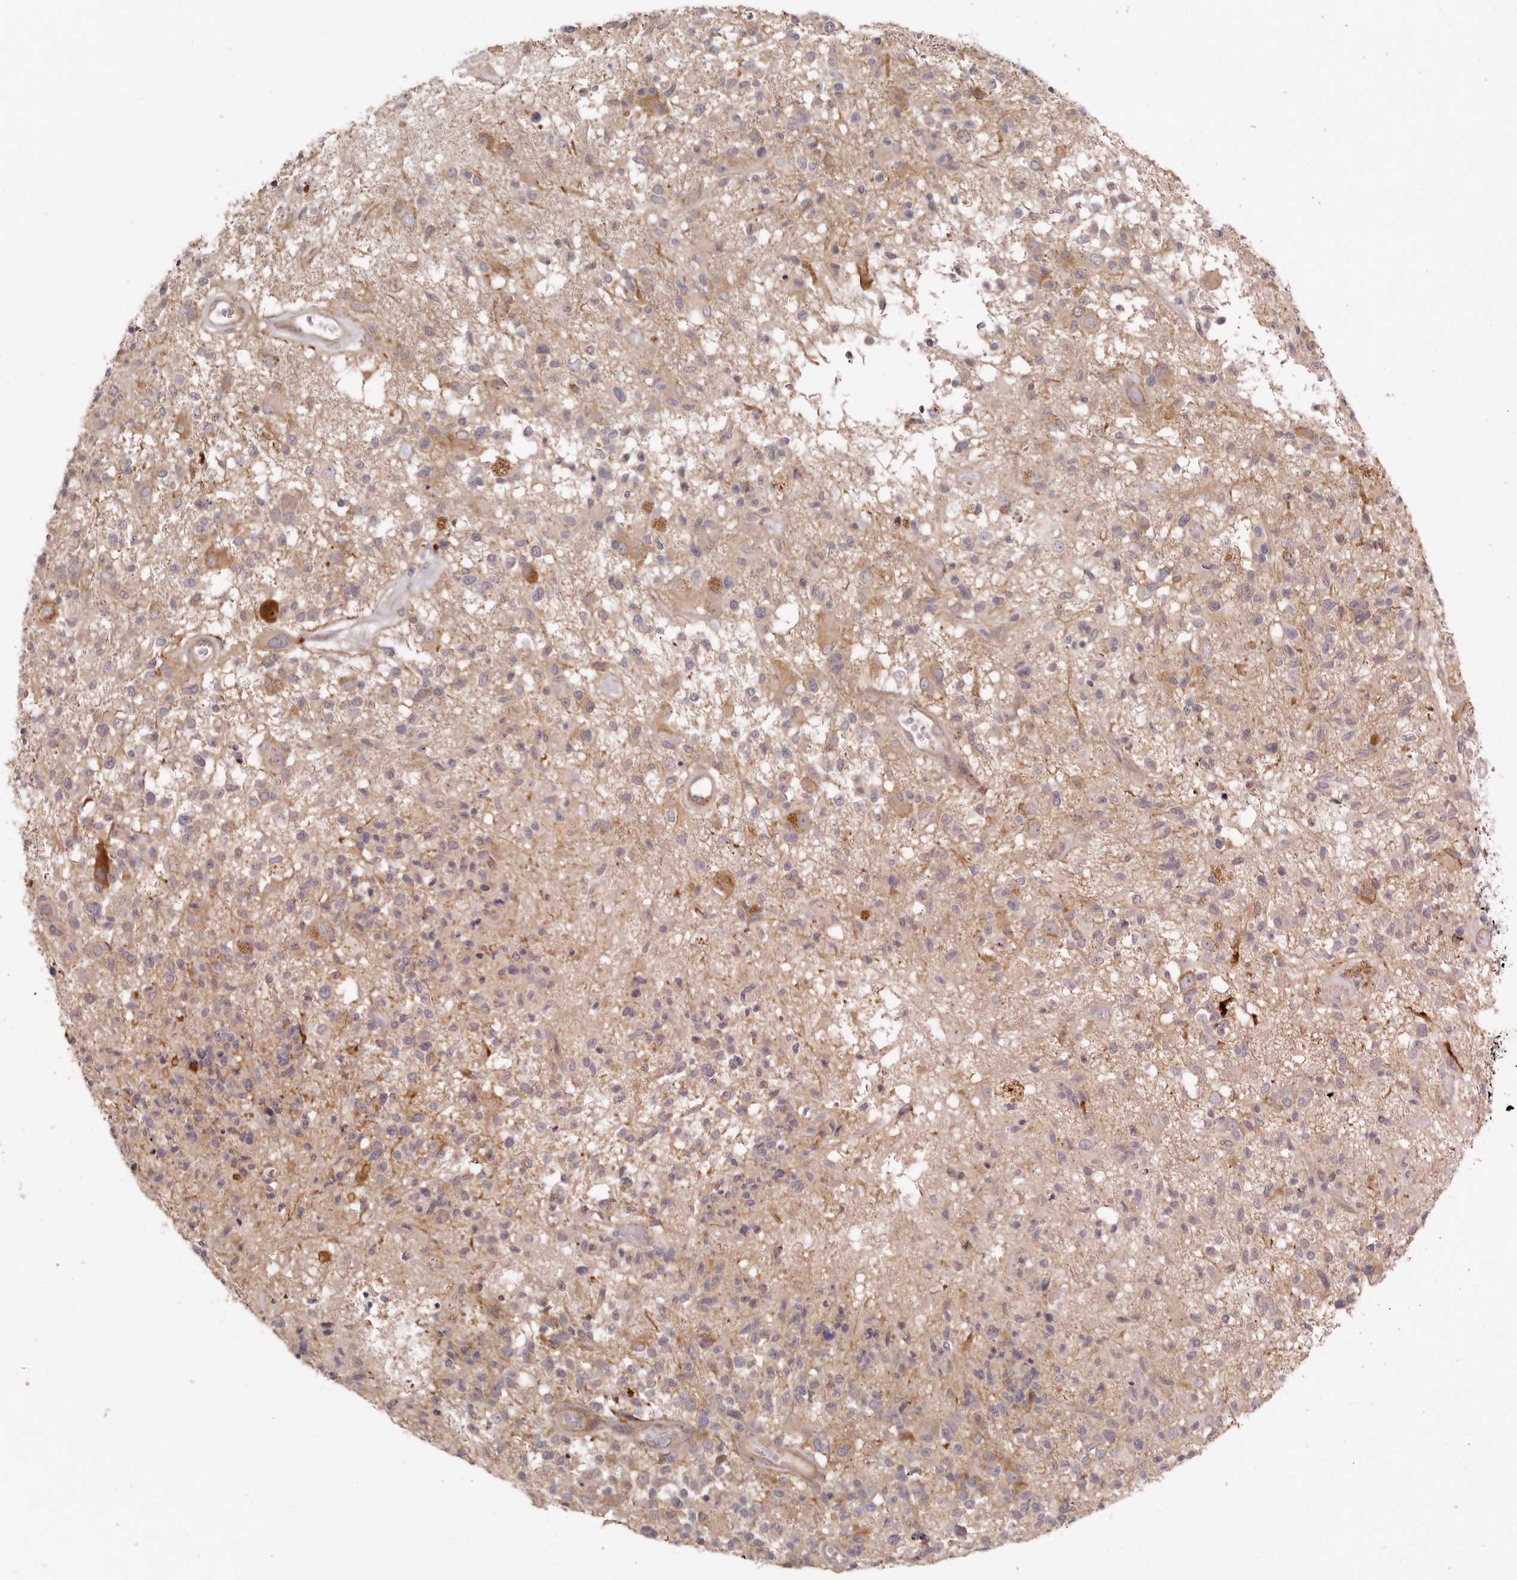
{"staining": {"intensity": "weak", "quantity": ">75%", "location": "cytoplasmic/membranous"}, "tissue": "glioma", "cell_type": "Tumor cells", "image_type": "cancer", "snomed": [{"axis": "morphology", "description": "Glioma, malignant, High grade"}, {"axis": "morphology", "description": "Glioblastoma, NOS"}, {"axis": "topography", "description": "Brain"}], "caption": "Immunohistochemistry staining of glioma, which exhibits low levels of weak cytoplasmic/membranous staining in about >75% of tumor cells indicating weak cytoplasmic/membranous protein expression. The staining was performed using DAB (brown) for protein detection and nuclei were counterstained in hematoxylin (blue).", "gene": "ADAMTS9", "patient": {"sex": "male", "age": 60}}